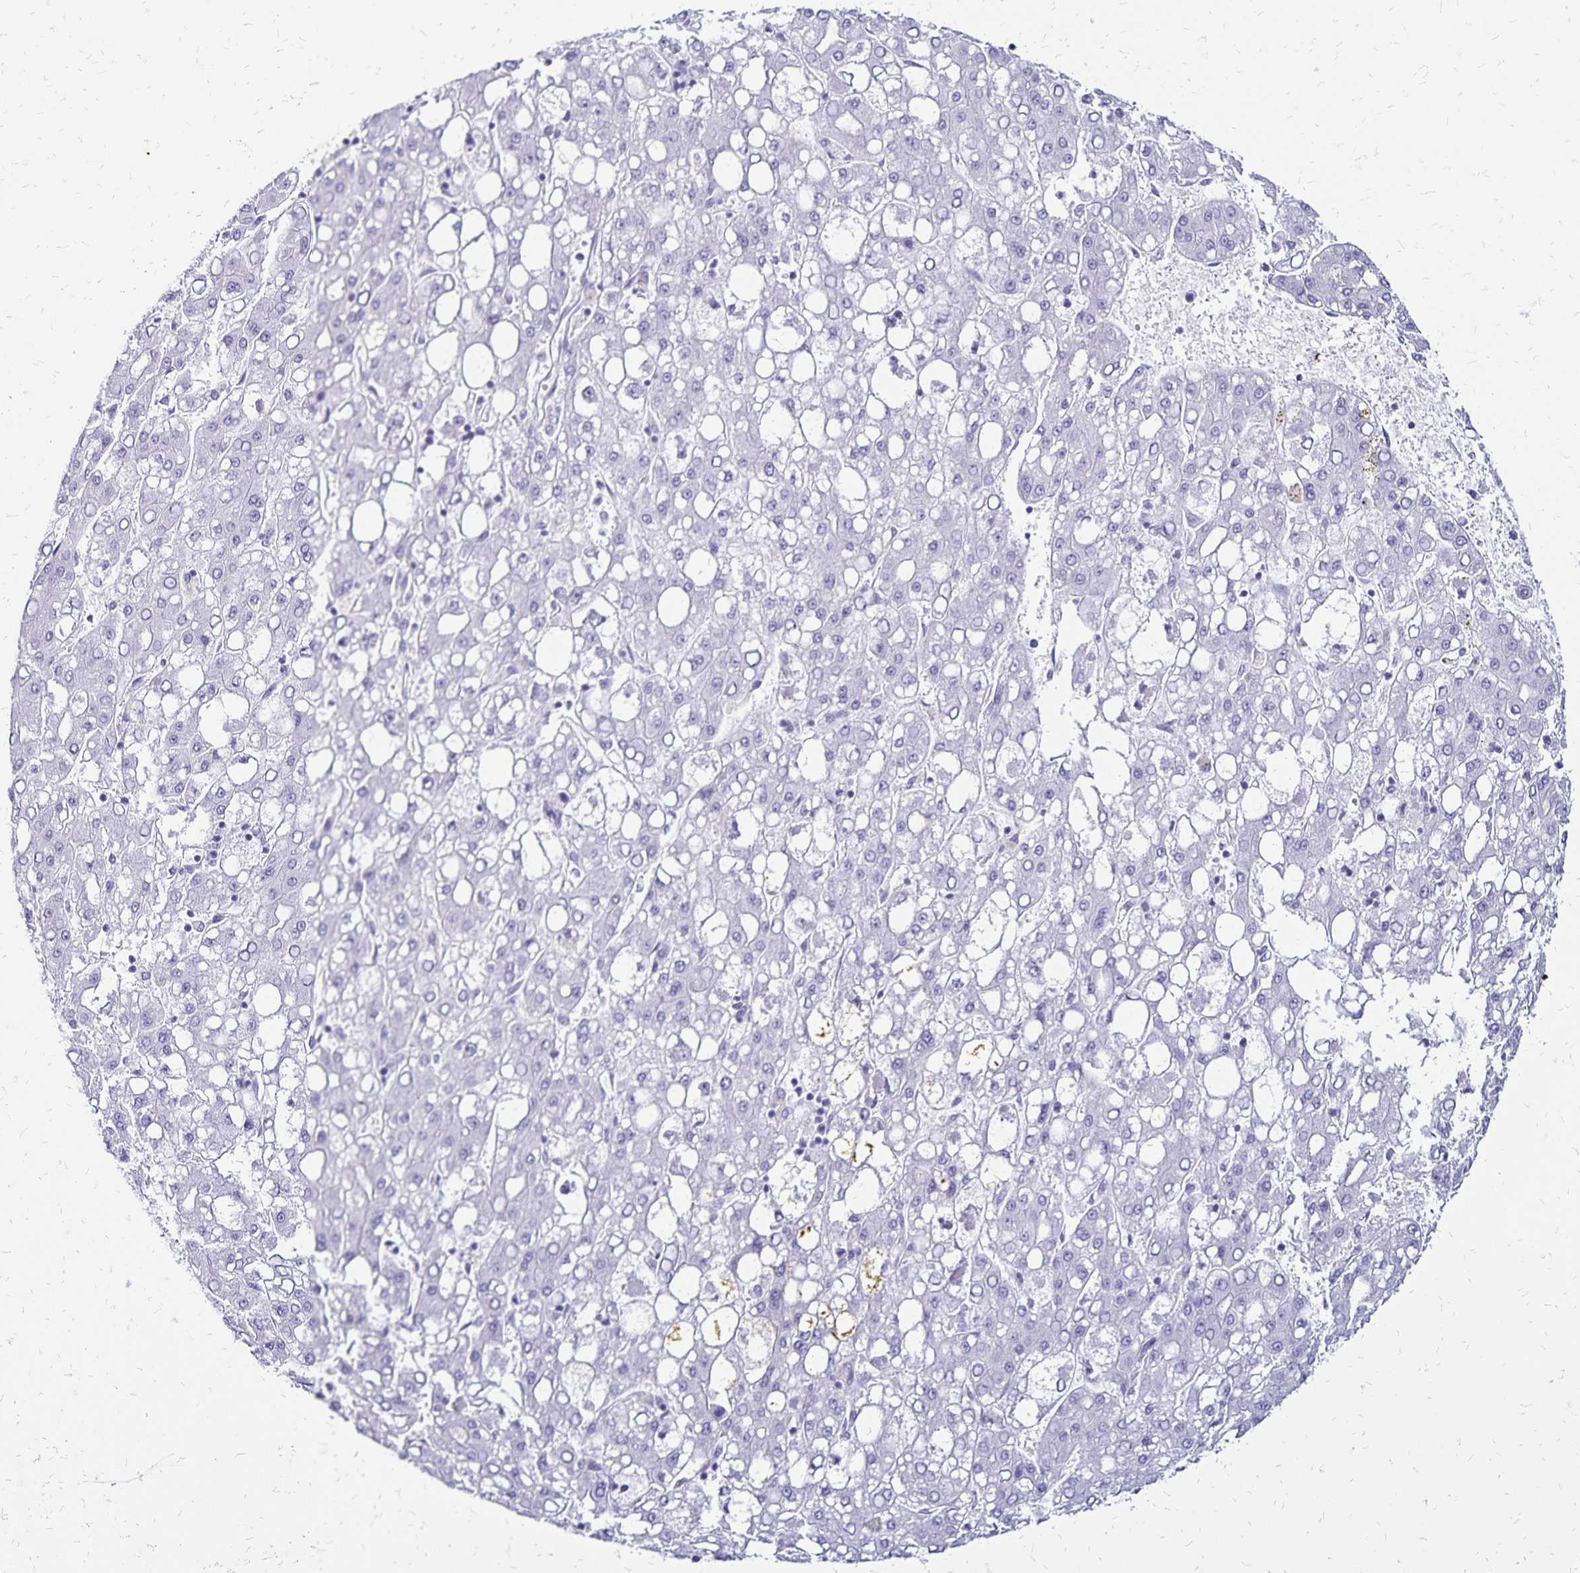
{"staining": {"intensity": "negative", "quantity": "none", "location": "none"}, "tissue": "liver cancer", "cell_type": "Tumor cells", "image_type": "cancer", "snomed": [{"axis": "morphology", "description": "Carcinoma, Hepatocellular, NOS"}, {"axis": "topography", "description": "Liver"}], "caption": "Immunohistochemistry (IHC) photomicrograph of neoplastic tissue: human liver cancer stained with DAB (3,3'-diaminobenzidine) reveals no significant protein staining in tumor cells. (DAB IHC with hematoxylin counter stain).", "gene": "LIN28B", "patient": {"sex": "male", "age": 65}}